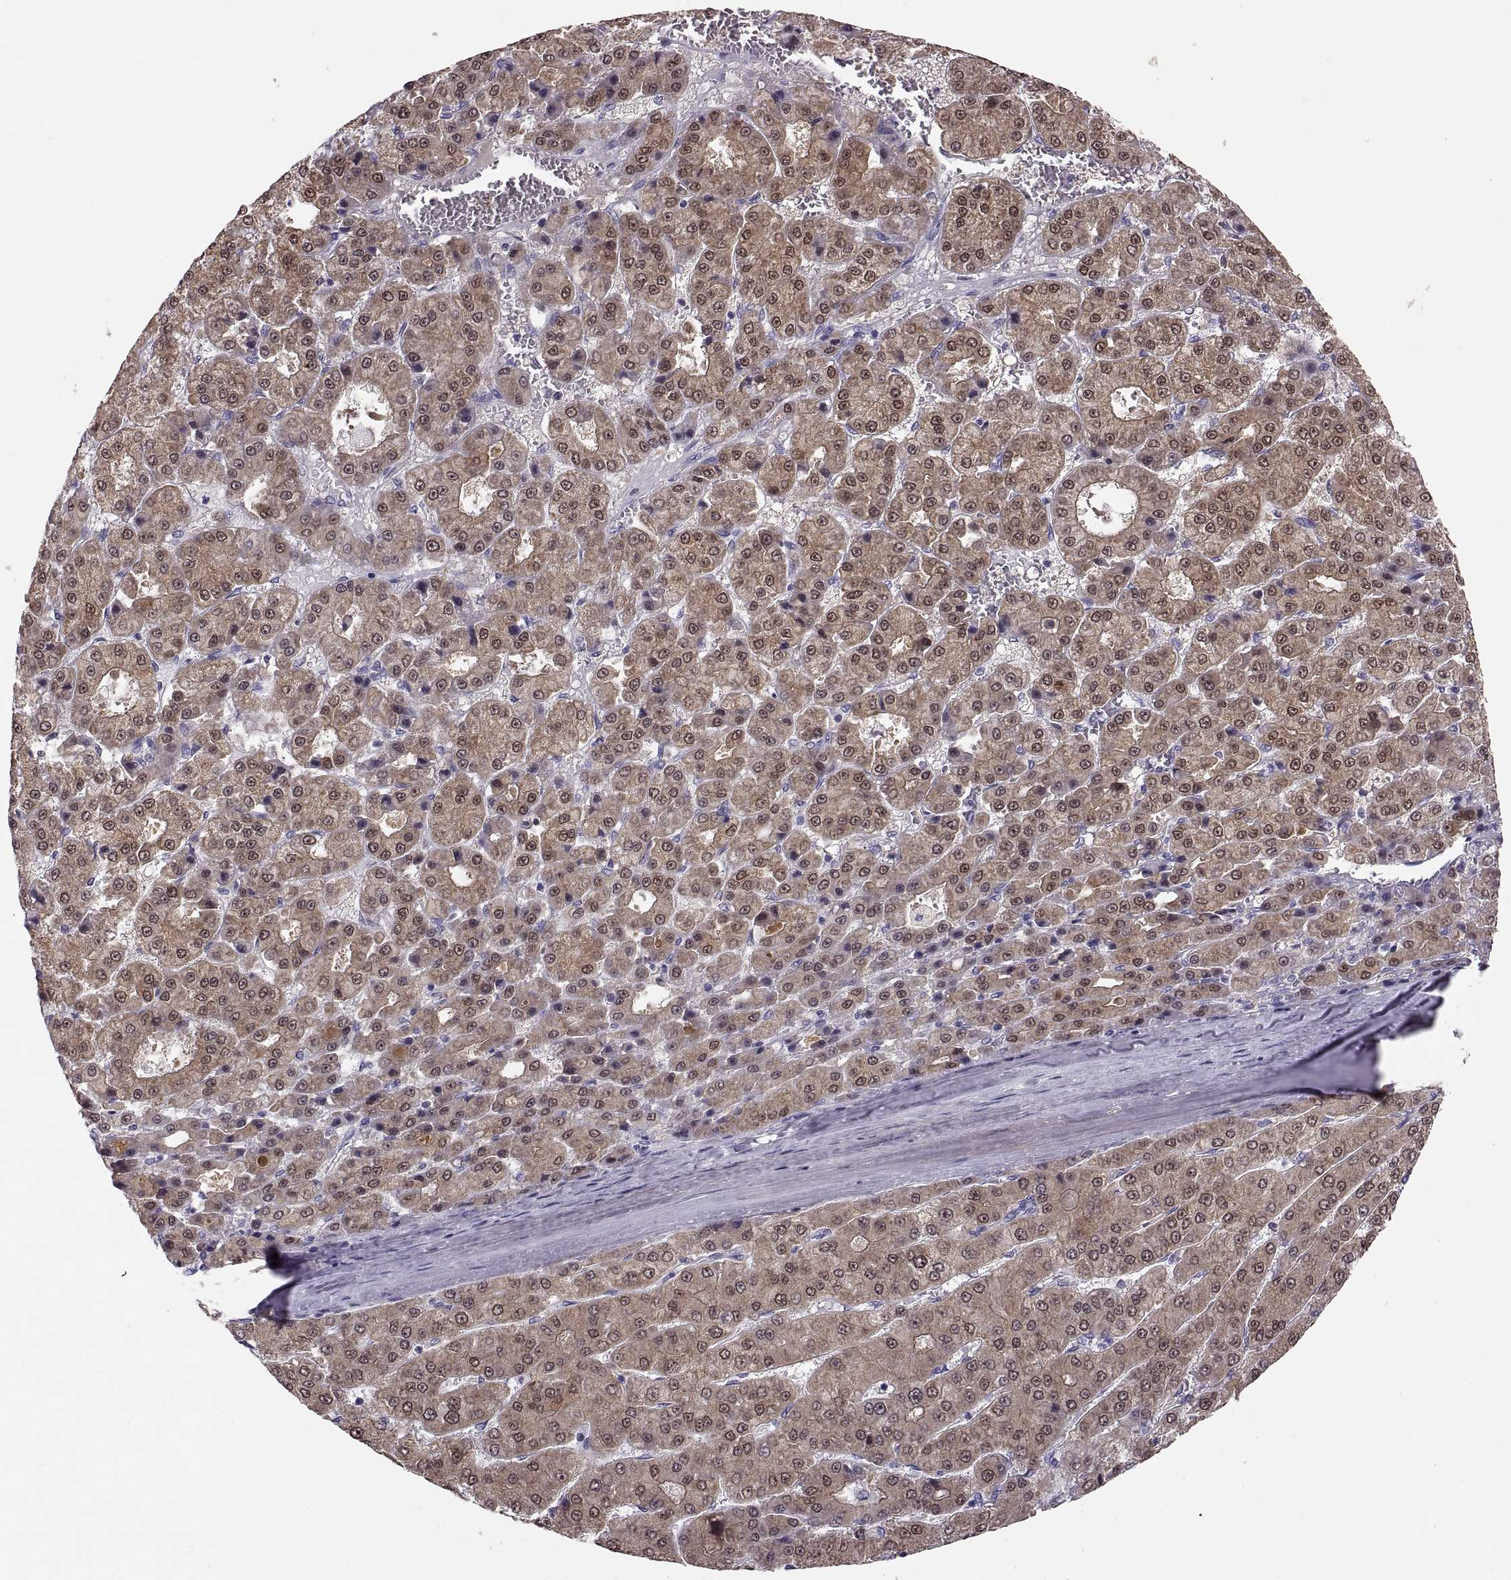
{"staining": {"intensity": "moderate", "quantity": ">75%", "location": "cytoplasmic/membranous,nuclear"}, "tissue": "liver cancer", "cell_type": "Tumor cells", "image_type": "cancer", "snomed": [{"axis": "morphology", "description": "Carcinoma, Hepatocellular, NOS"}, {"axis": "topography", "description": "Liver"}], "caption": "Immunohistochemical staining of liver cancer (hepatocellular carcinoma) displays moderate cytoplasmic/membranous and nuclear protein staining in about >75% of tumor cells.", "gene": "ADH6", "patient": {"sex": "male", "age": 70}}